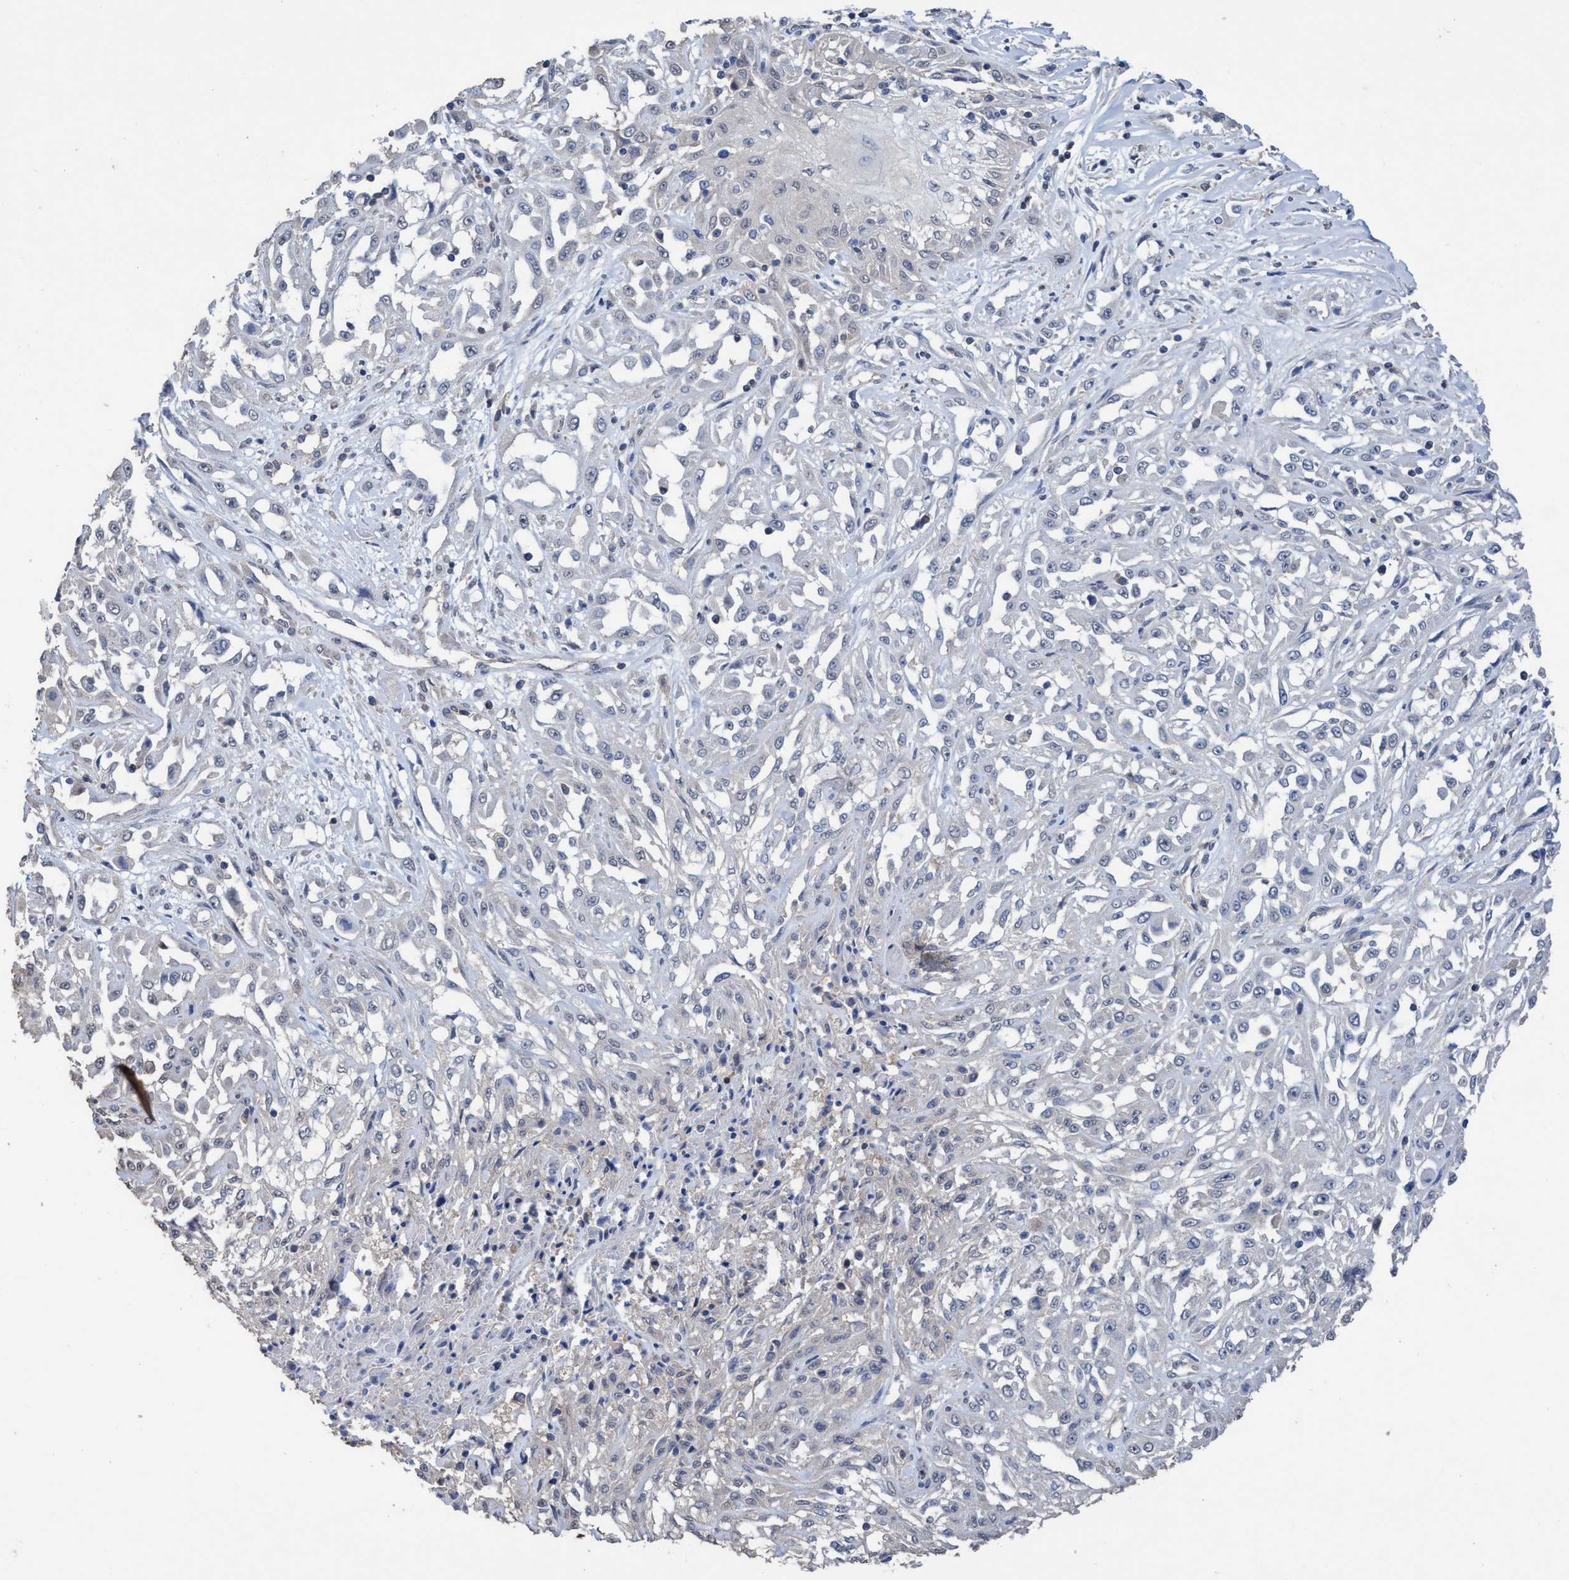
{"staining": {"intensity": "negative", "quantity": "none", "location": "none"}, "tissue": "skin cancer", "cell_type": "Tumor cells", "image_type": "cancer", "snomed": [{"axis": "morphology", "description": "Squamous cell carcinoma, NOS"}, {"axis": "morphology", "description": "Squamous cell carcinoma, metastatic, NOS"}, {"axis": "topography", "description": "Skin"}, {"axis": "topography", "description": "Lymph node"}], "caption": "Immunohistochemistry micrograph of neoplastic tissue: human skin cancer (metastatic squamous cell carcinoma) stained with DAB (3,3'-diaminobenzidine) reveals no significant protein staining in tumor cells.", "gene": "GLOD4", "patient": {"sex": "male", "age": 75}}